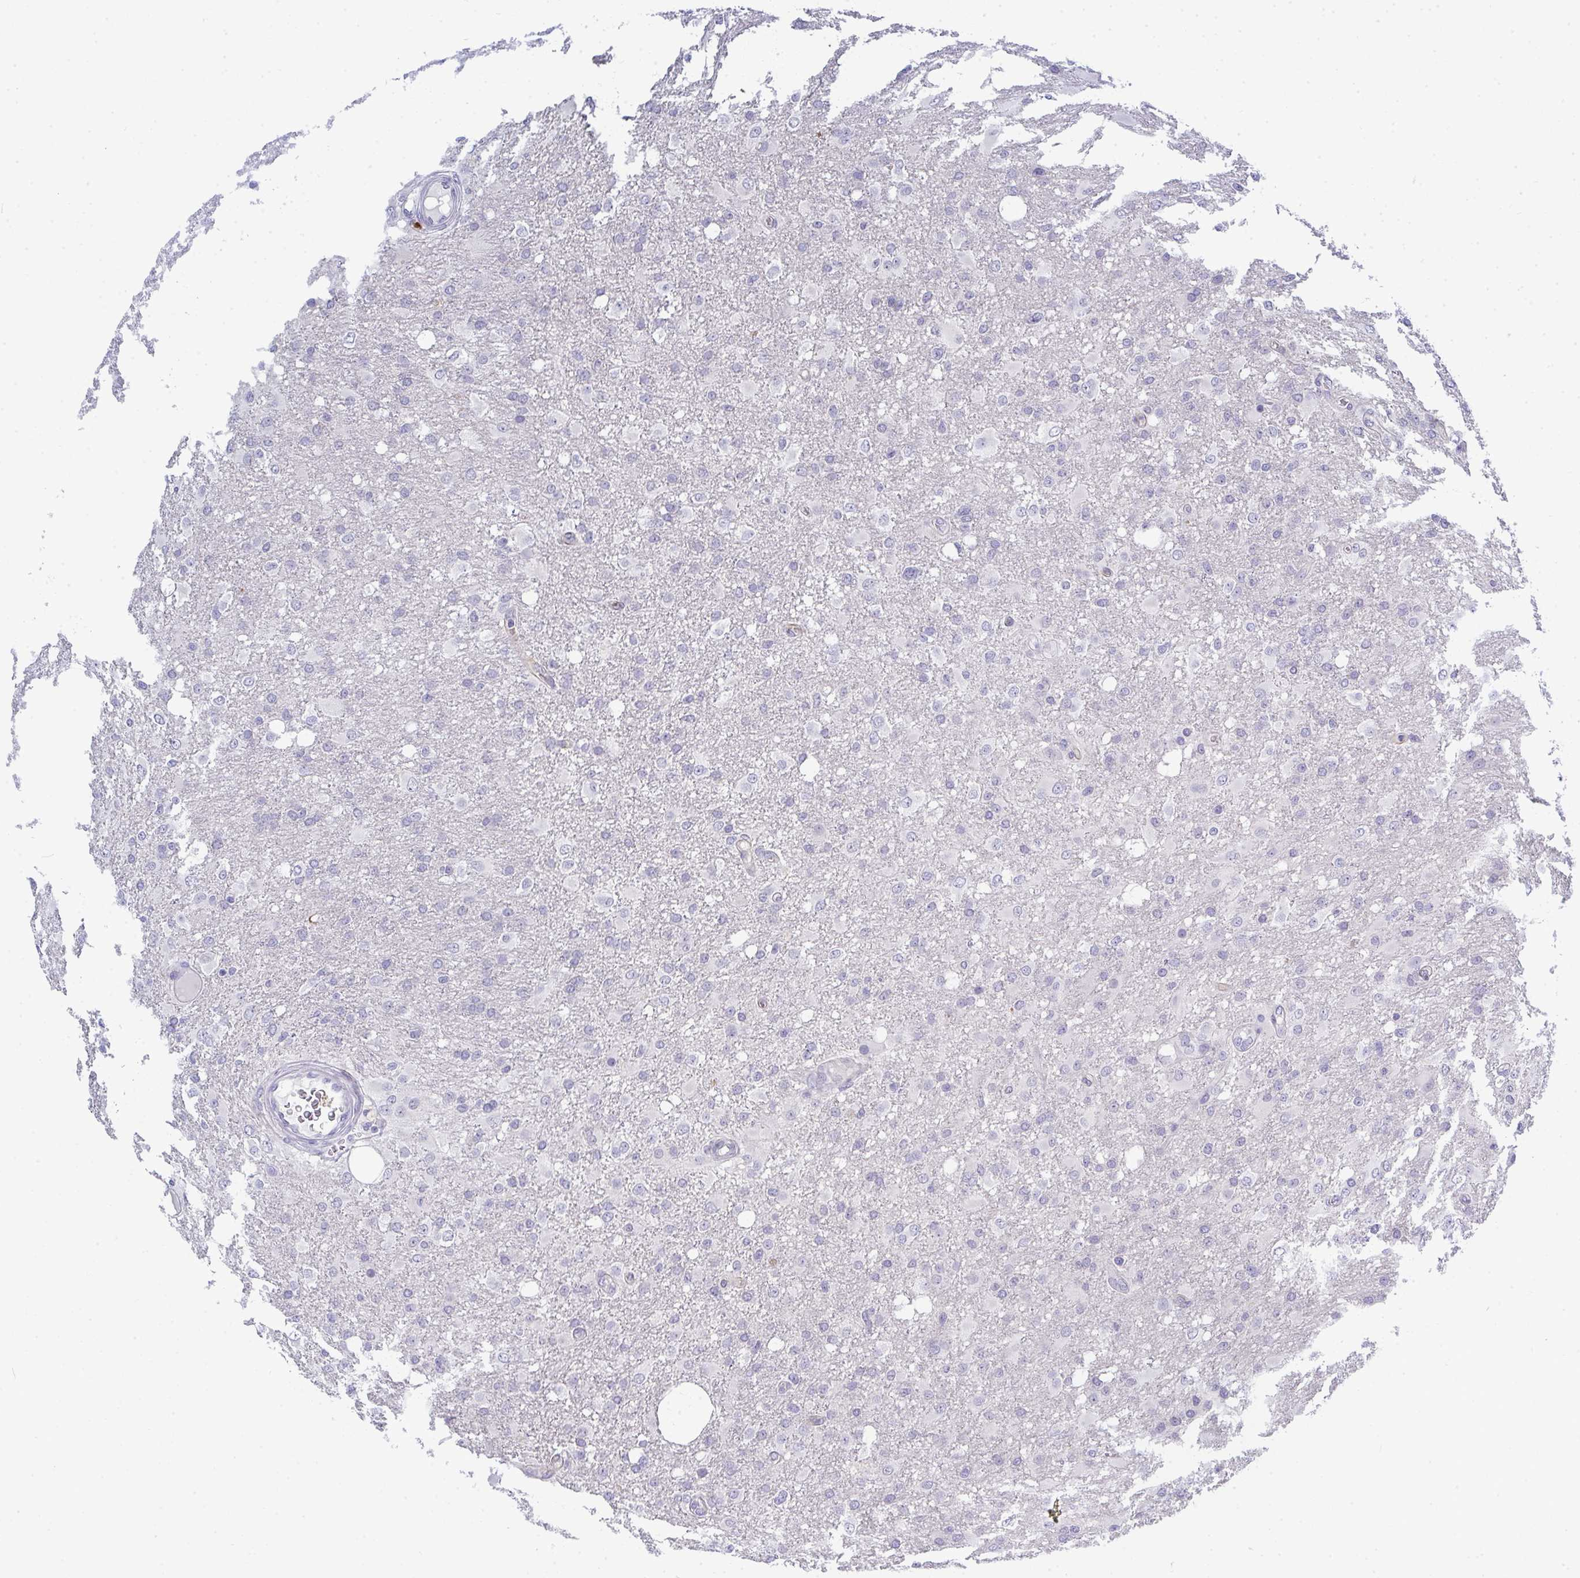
{"staining": {"intensity": "negative", "quantity": "none", "location": "none"}, "tissue": "glioma", "cell_type": "Tumor cells", "image_type": "cancer", "snomed": [{"axis": "morphology", "description": "Glioma, malignant, High grade"}, {"axis": "topography", "description": "Brain"}], "caption": "An immunohistochemistry (IHC) image of glioma is shown. There is no staining in tumor cells of glioma. (Stains: DAB immunohistochemistry (IHC) with hematoxylin counter stain, Microscopy: brightfield microscopy at high magnification).", "gene": "TMEM82", "patient": {"sex": "male", "age": 53}}